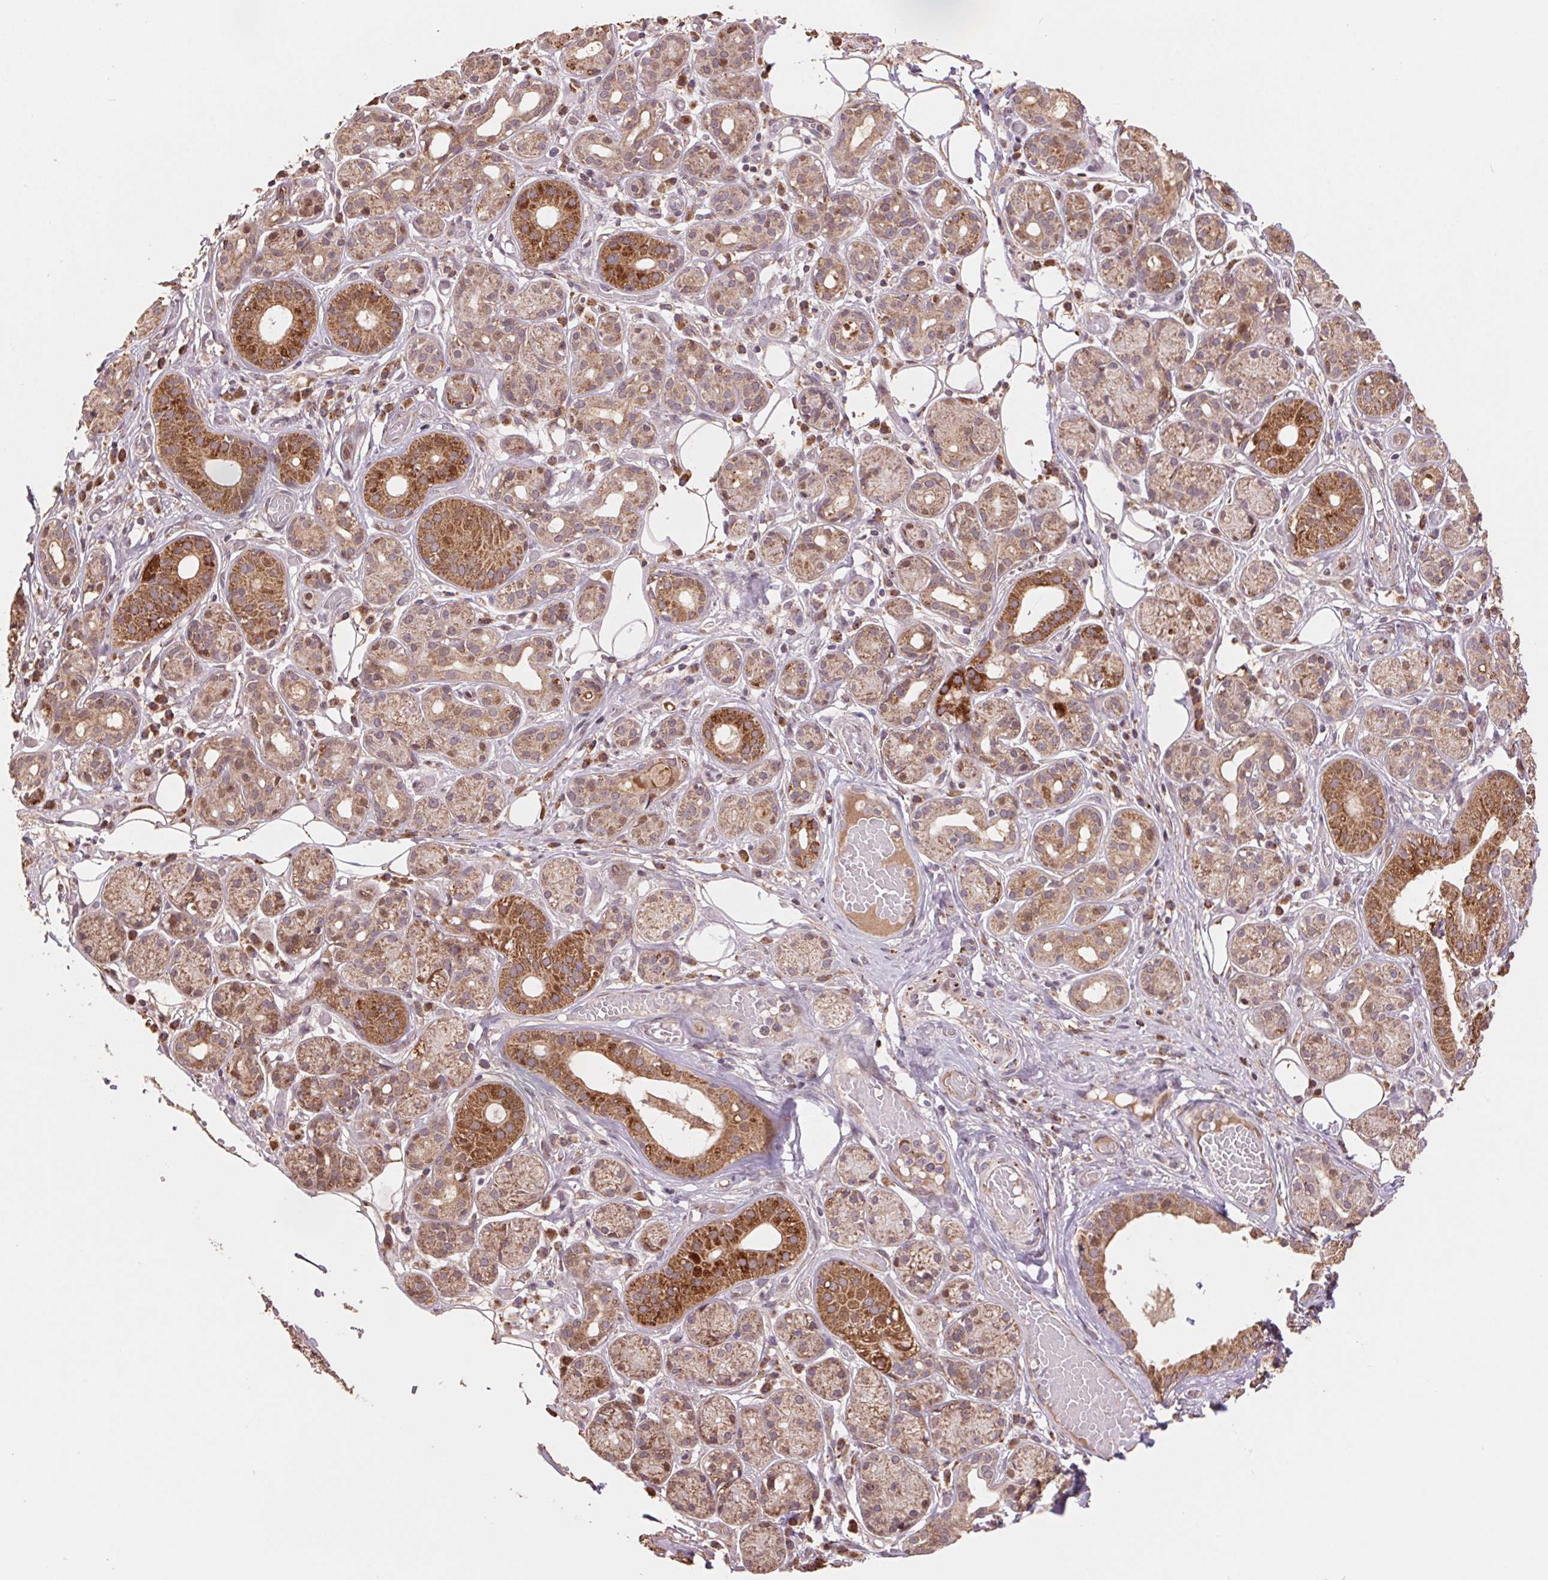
{"staining": {"intensity": "moderate", "quantity": ">75%", "location": "cytoplasmic/membranous"}, "tissue": "salivary gland", "cell_type": "Glandular cells", "image_type": "normal", "snomed": [{"axis": "morphology", "description": "Normal tissue, NOS"}, {"axis": "topography", "description": "Salivary gland"}, {"axis": "topography", "description": "Peripheral nerve tissue"}], "caption": "Immunohistochemical staining of benign salivary gland demonstrates >75% levels of moderate cytoplasmic/membranous protein expression in approximately >75% of glandular cells. (DAB (3,3'-diaminobenzidine) IHC with brightfield microscopy, high magnification).", "gene": "PDHA1", "patient": {"sex": "male", "age": 71}}